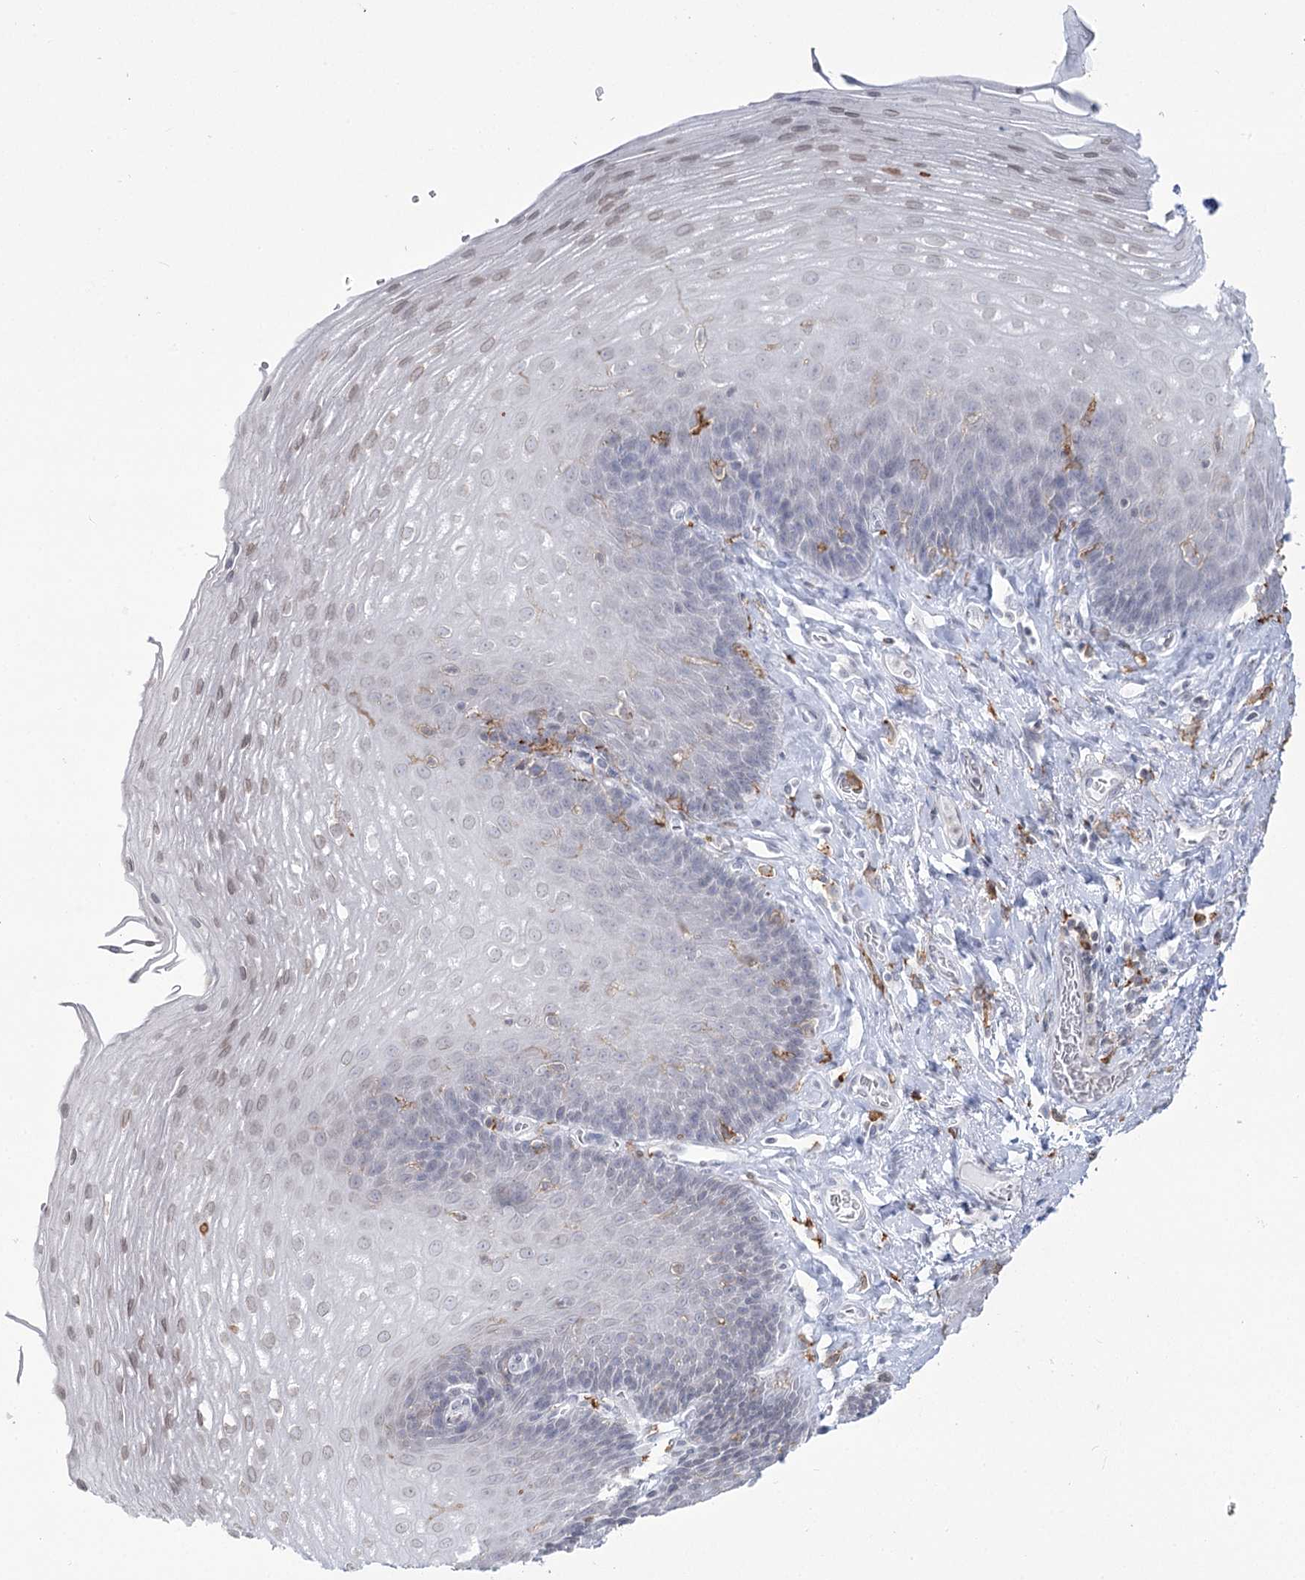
{"staining": {"intensity": "negative", "quantity": "none", "location": "none"}, "tissue": "esophagus", "cell_type": "Squamous epithelial cells", "image_type": "normal", "snomed": [{"axis": "morphology", "description": "Normal tissue, NOS"}, {"axis": "topography", "description": "Esophagus"}], "caption": "Human esophagus stained for a protein using immunohistochemistry (IHC) exhibits no positivity in squamous epithelial cells.", "gene": "C11orf1", "patient": {"sex": "female", "age": 66}}